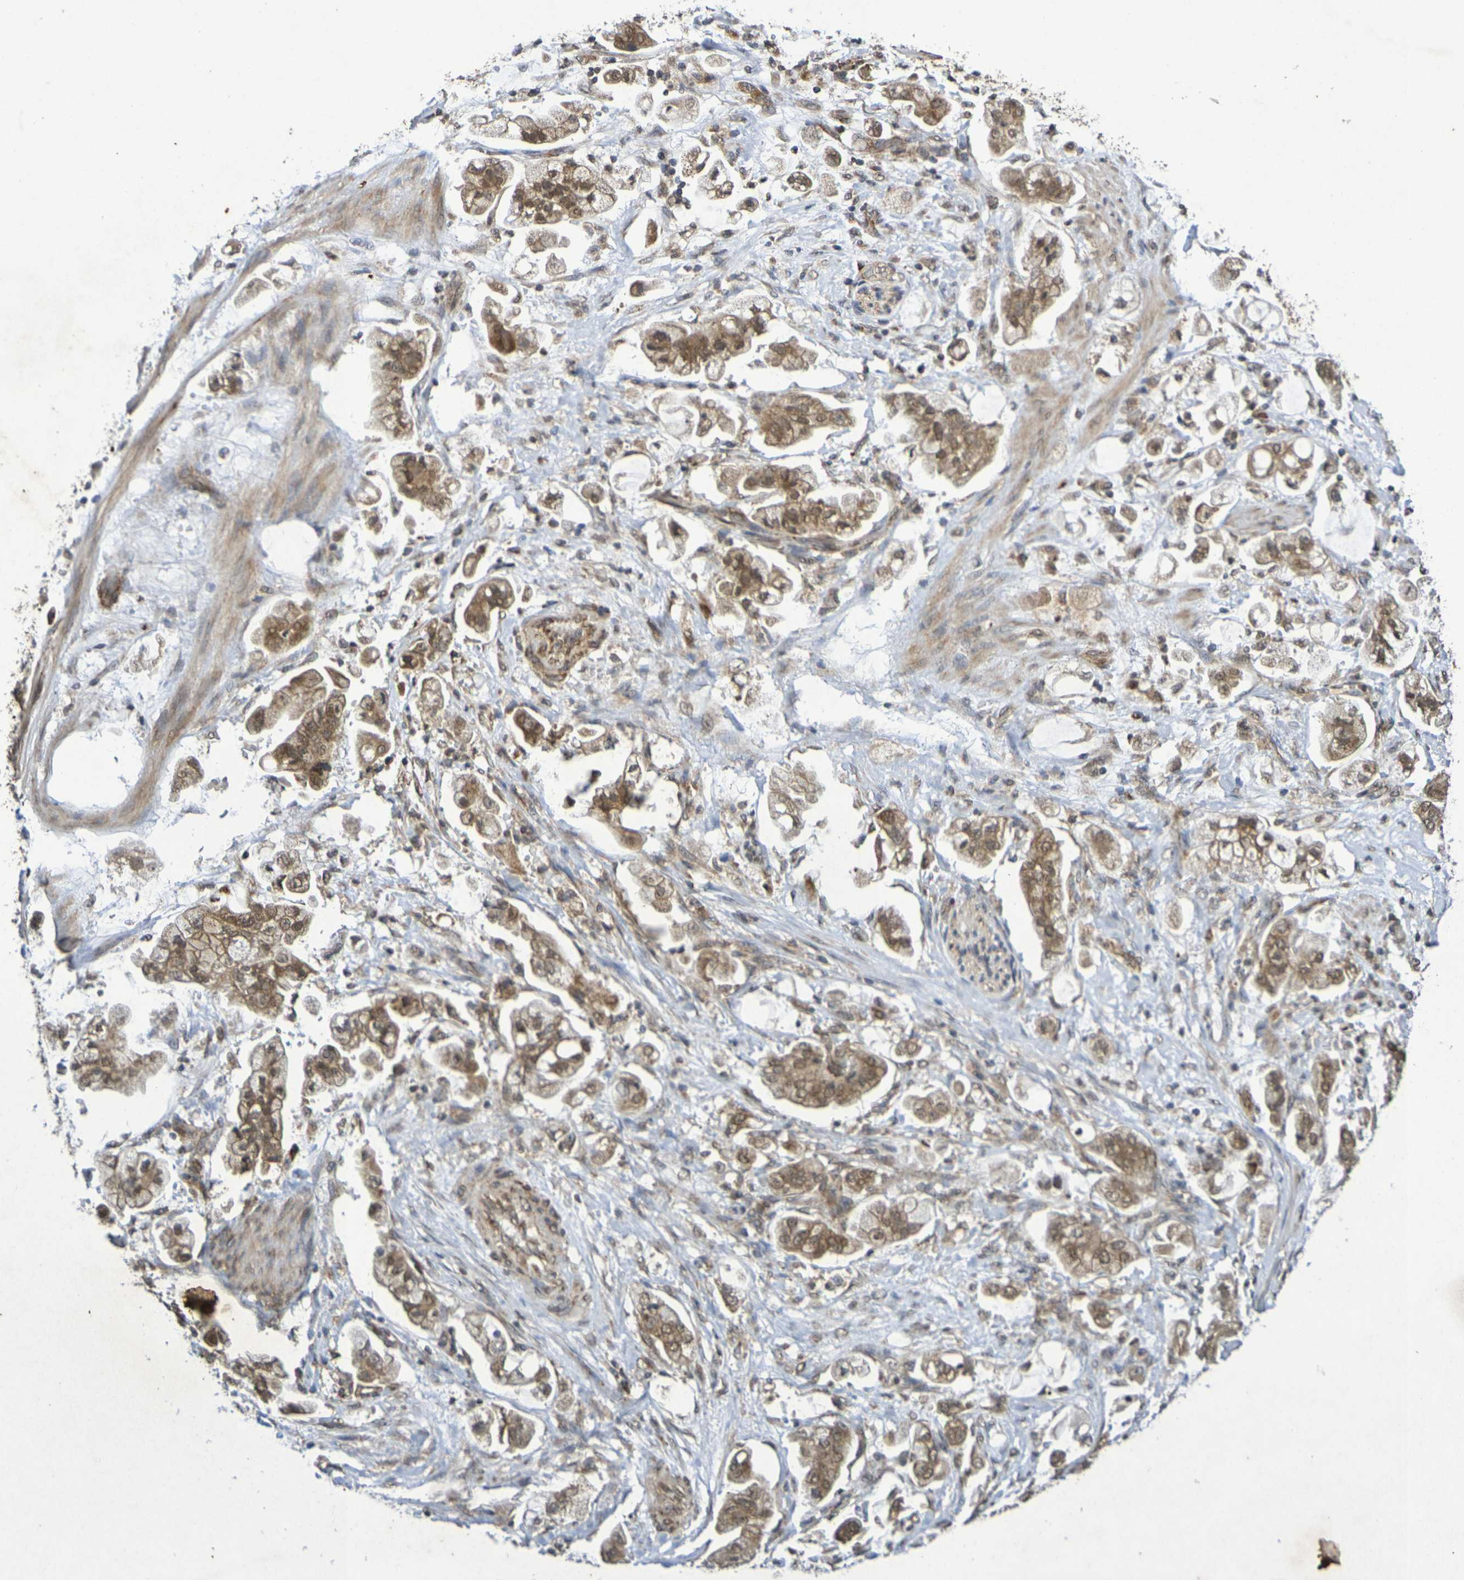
{"staining": {"intensity": "moderate", "quantity": ">75%", "location": "cytoplasmic/membranous,nuclear"}, "tissue": "stomach cancer", "cell_type": "Tumor cells", "image_type": "cancer", "snomed": [{"axis": "morphology", "description": "Adenocarcinoma, NOS"}, {"axis": "topography", "description": "Stomach"}], "caption": "IHC image of neoplastic tissue: stomach cancer (adenocarcinoma) stained using IHC reveals medium levels of moderate protein expression localized specifically in the cytoplasmic/membranous and nuclear of tumor cells, appearing as a cytoplasmic/membranous and nuclear brown color.", "gene": "GUCY1A2", "patient": {"sex": "male", "age": 62}}